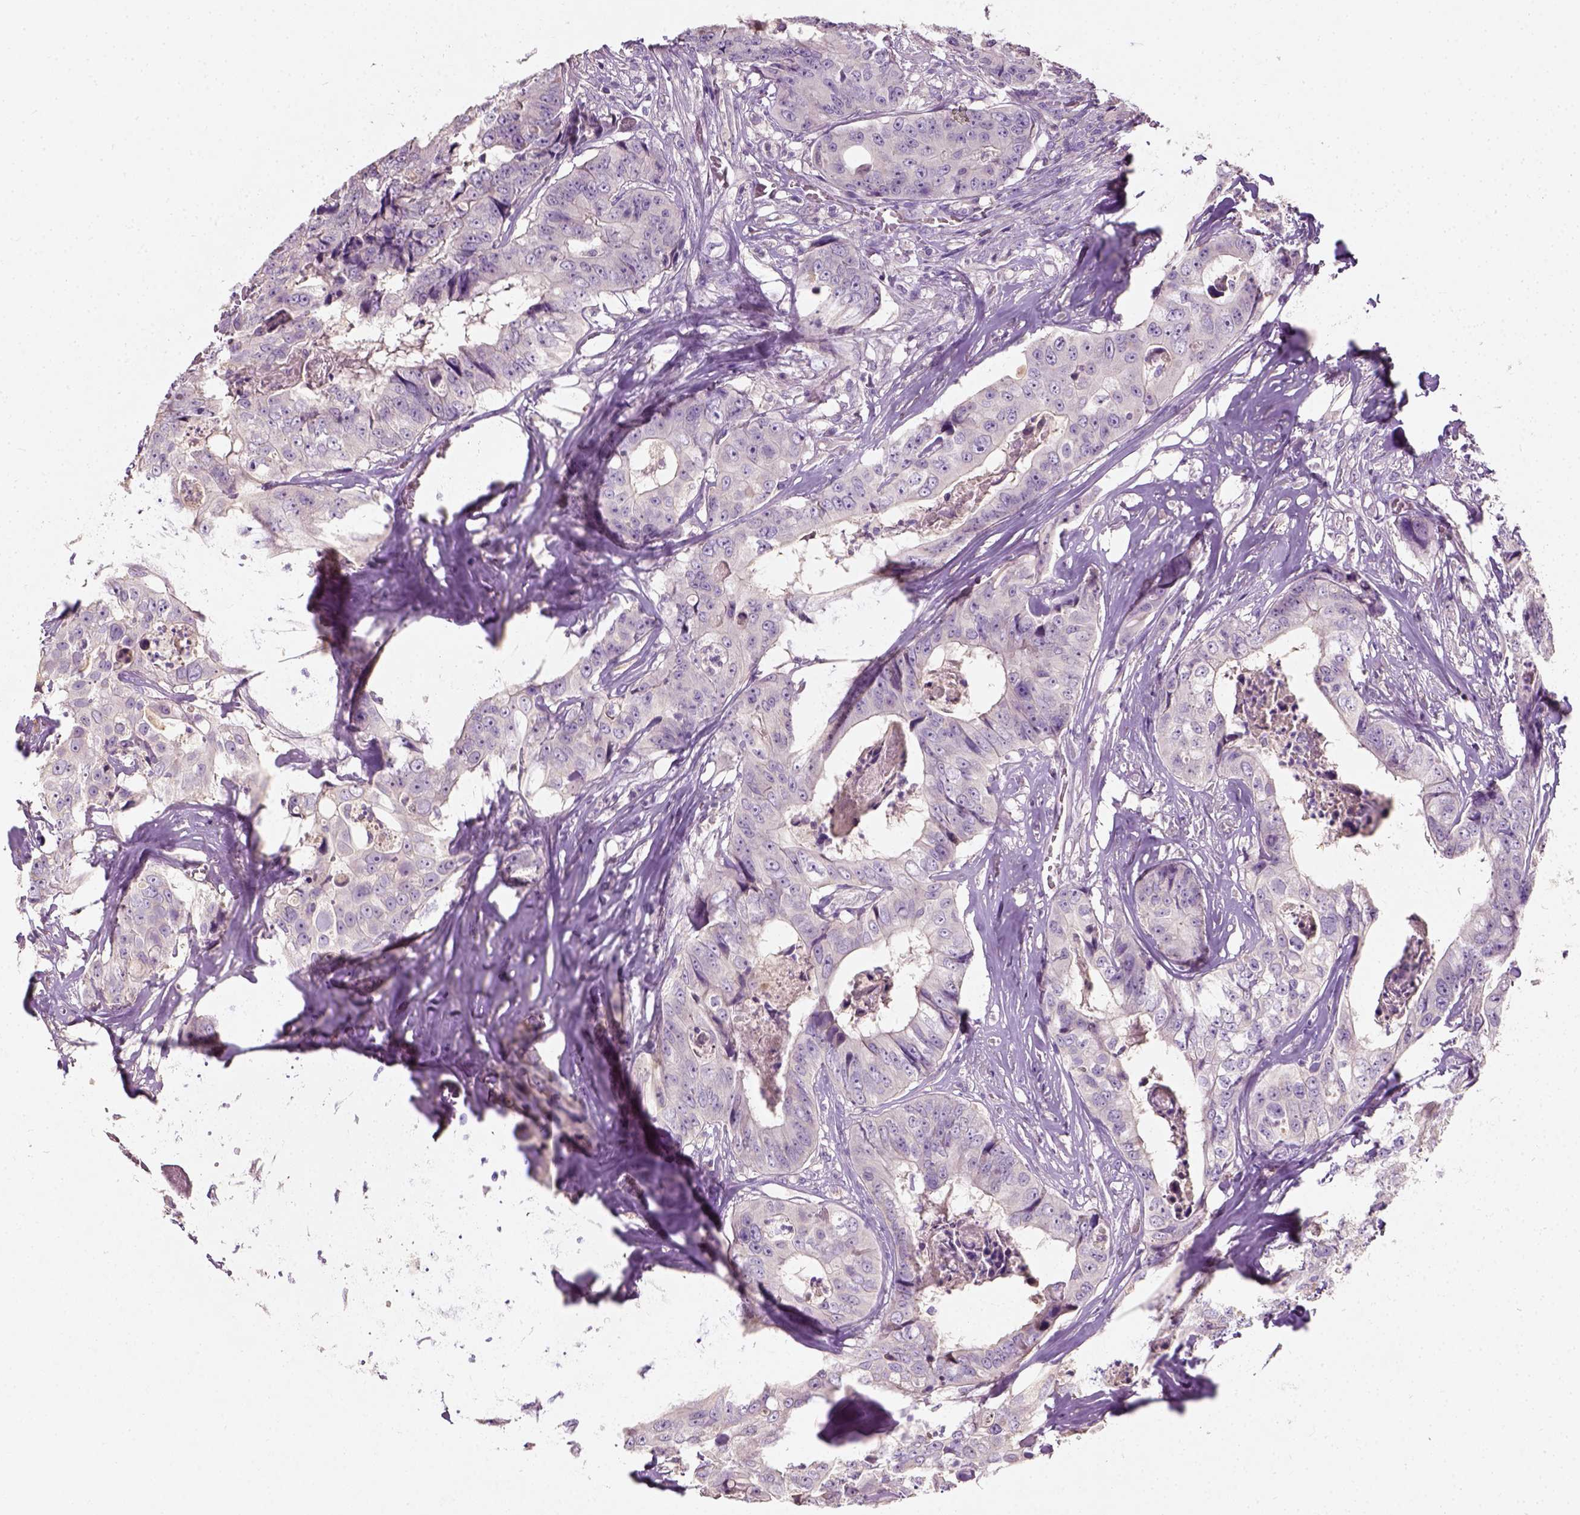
{"staining": {"intensity": "negative", "quantity": "none", "location": "none"}, "tissue": "colorectal cancer", "cell_type": "Tumor cells", "image_type": "cancer", "snomed": [{"axis": "morphology", "description": "Adenocarcinoma, NOS"}, {"axis": "topography", "description": "Rectum"}], "caption": "IHC of human colorectal cancer (adenocarcinoma) exhibits no expression in tumor cells.", "gene": "DHCR24", "patient": {"sex": "female", "age": 62}}